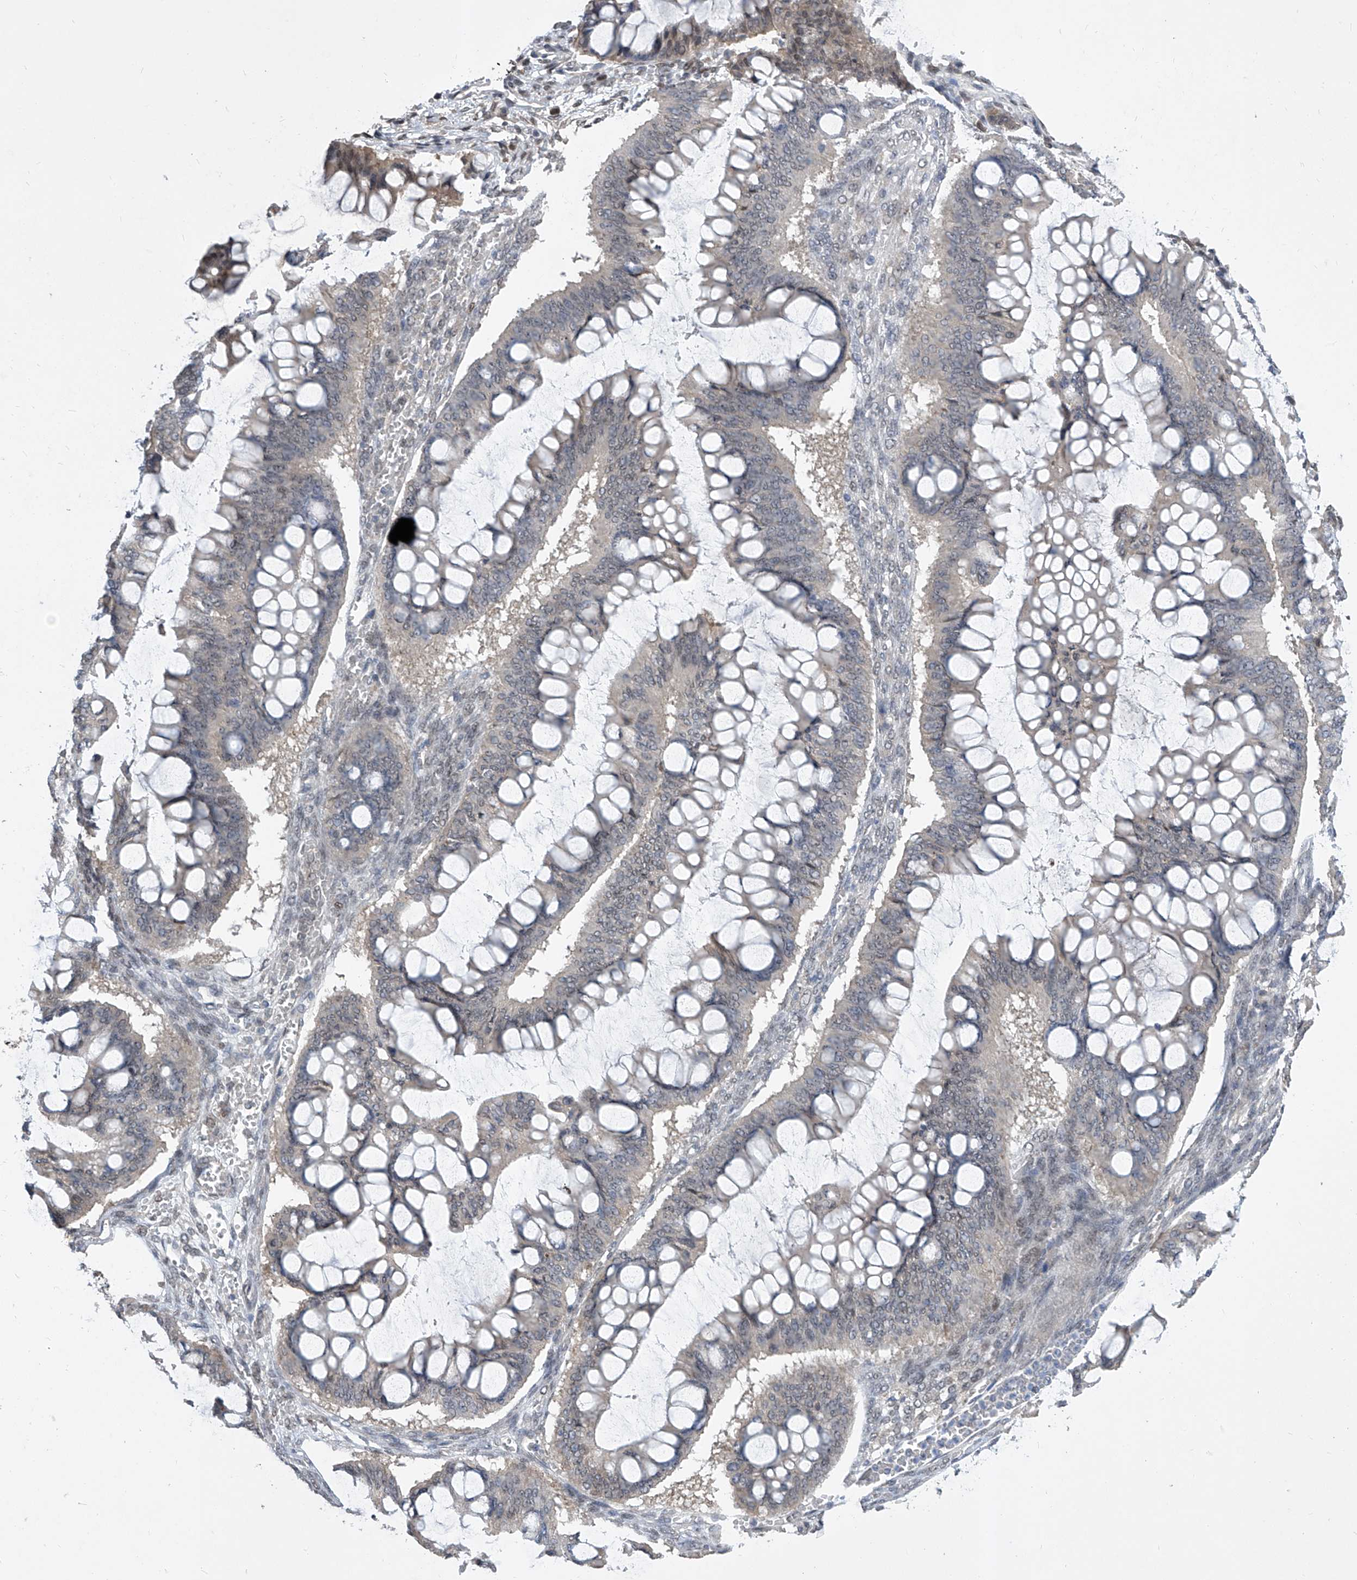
{"staining": {"intensity": "moderate", "quantity": "<25%", "location": "cytoplasmic/membranous"}, "tissue": "ovarian cancer", "cell_type": "Tumor cells", "image_type": "cancer", "snomed": [{"axis": "morphology", "description": "Cystadenocarcinoma, mucinous, NOS"}, {"axis": "topography", "description": "Ovary"}], "caption": "Immunohistochemical staining of ovarian cancer exhibits moderate cytoplasmic/membranous protein staining in about <25% of tumor cells.", "gene": "CETN2", "patient": {"sex": "female", "age": 73}}